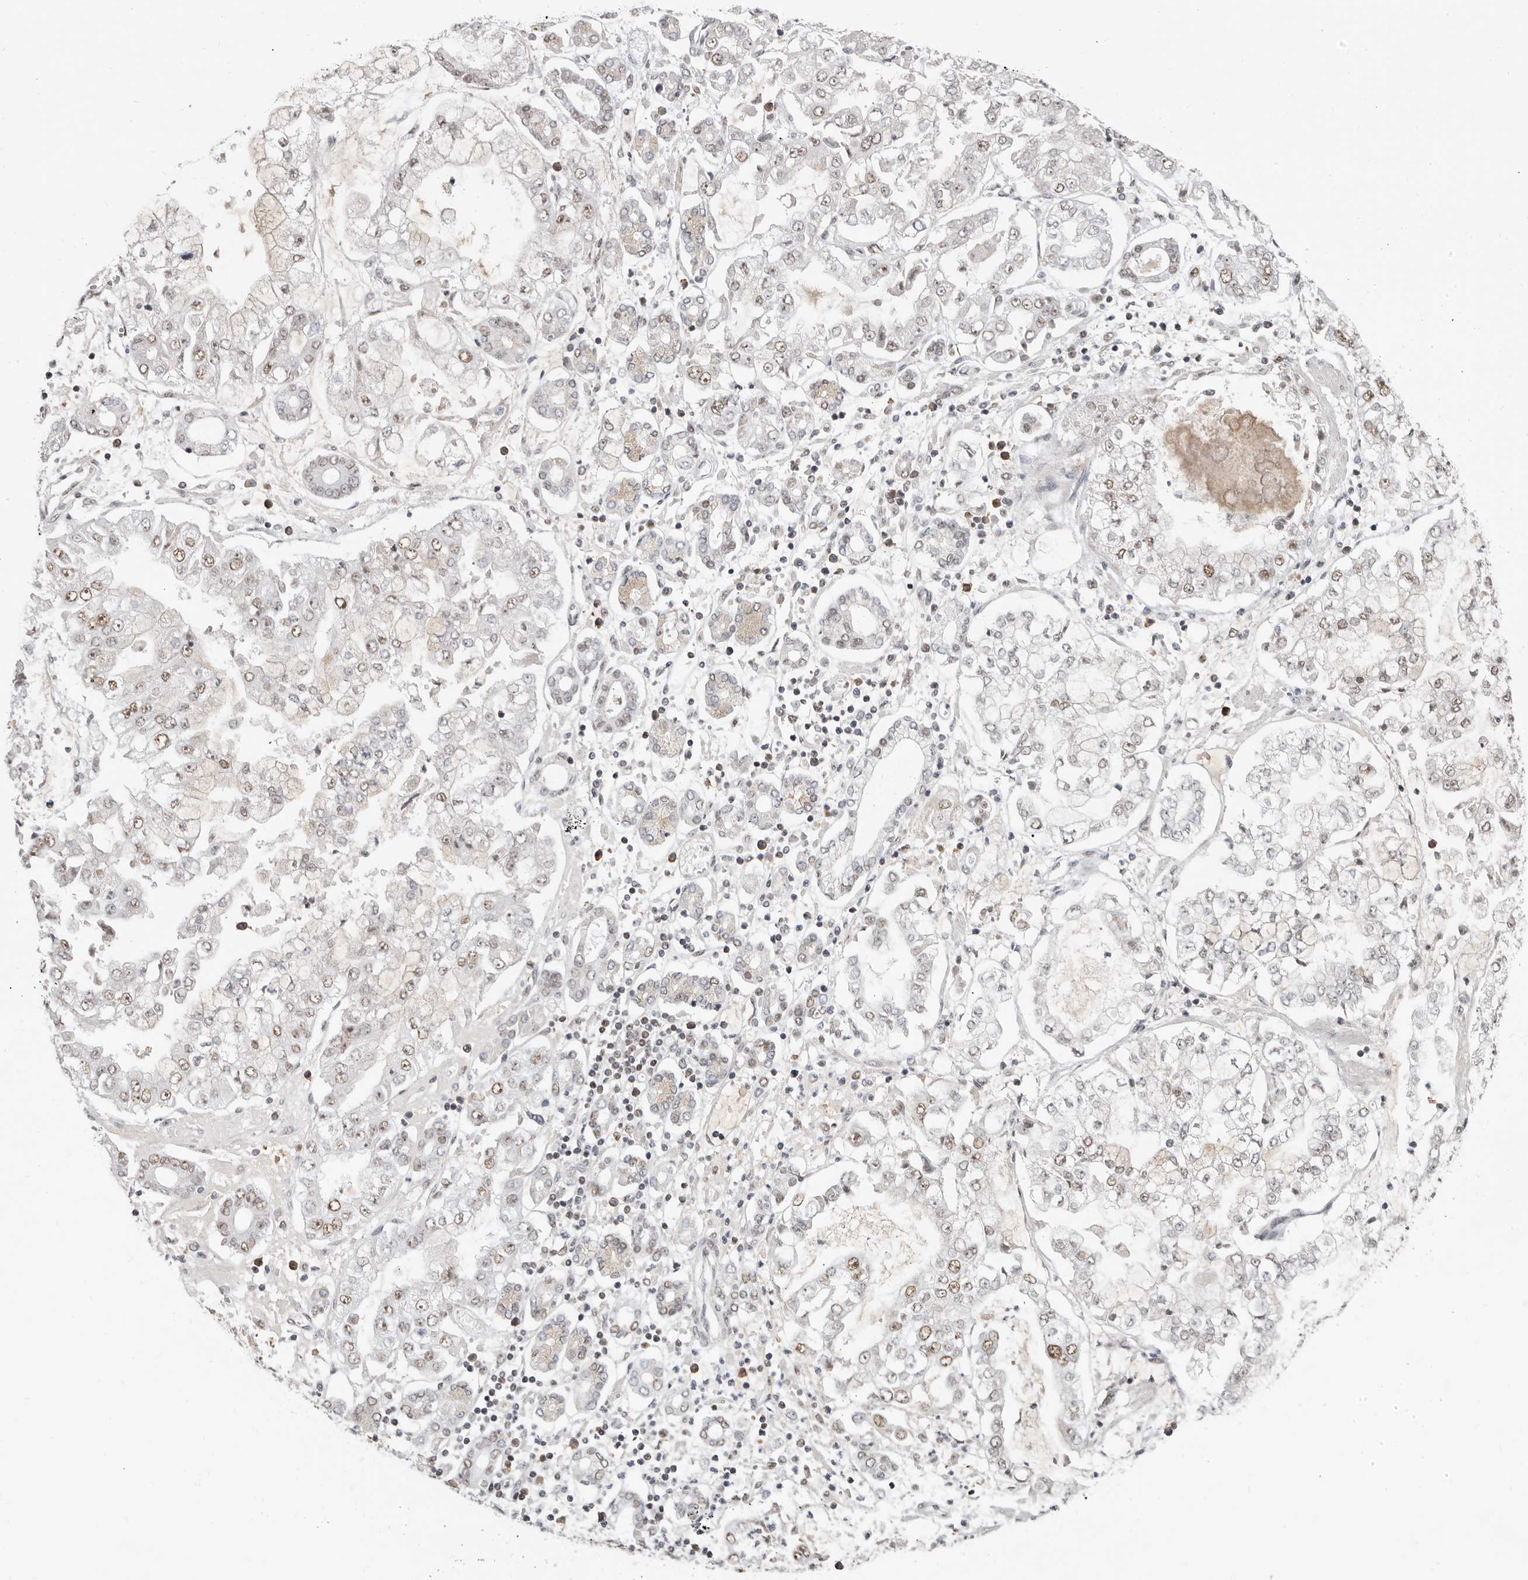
{"staining": {"intensity": "weak", "quantity": "<25%", "location": "nuclear"}, "tissue": "stomach cancer", "cell_type": "Tumor cells", "image_type": "cancer", "snomed": [{"axis": "morphology", "description": "Adenocarcinoma, NOS"}, {"axis": "topography", "description": "Stomach"}], "caption": "This is a micrograph of immunohistochemistry staining of adenocarcinoma (stomach), which shows no staining in tumor cells.", "gene": "SCAF4", "patient": {"sex": "male", "age": 76}}